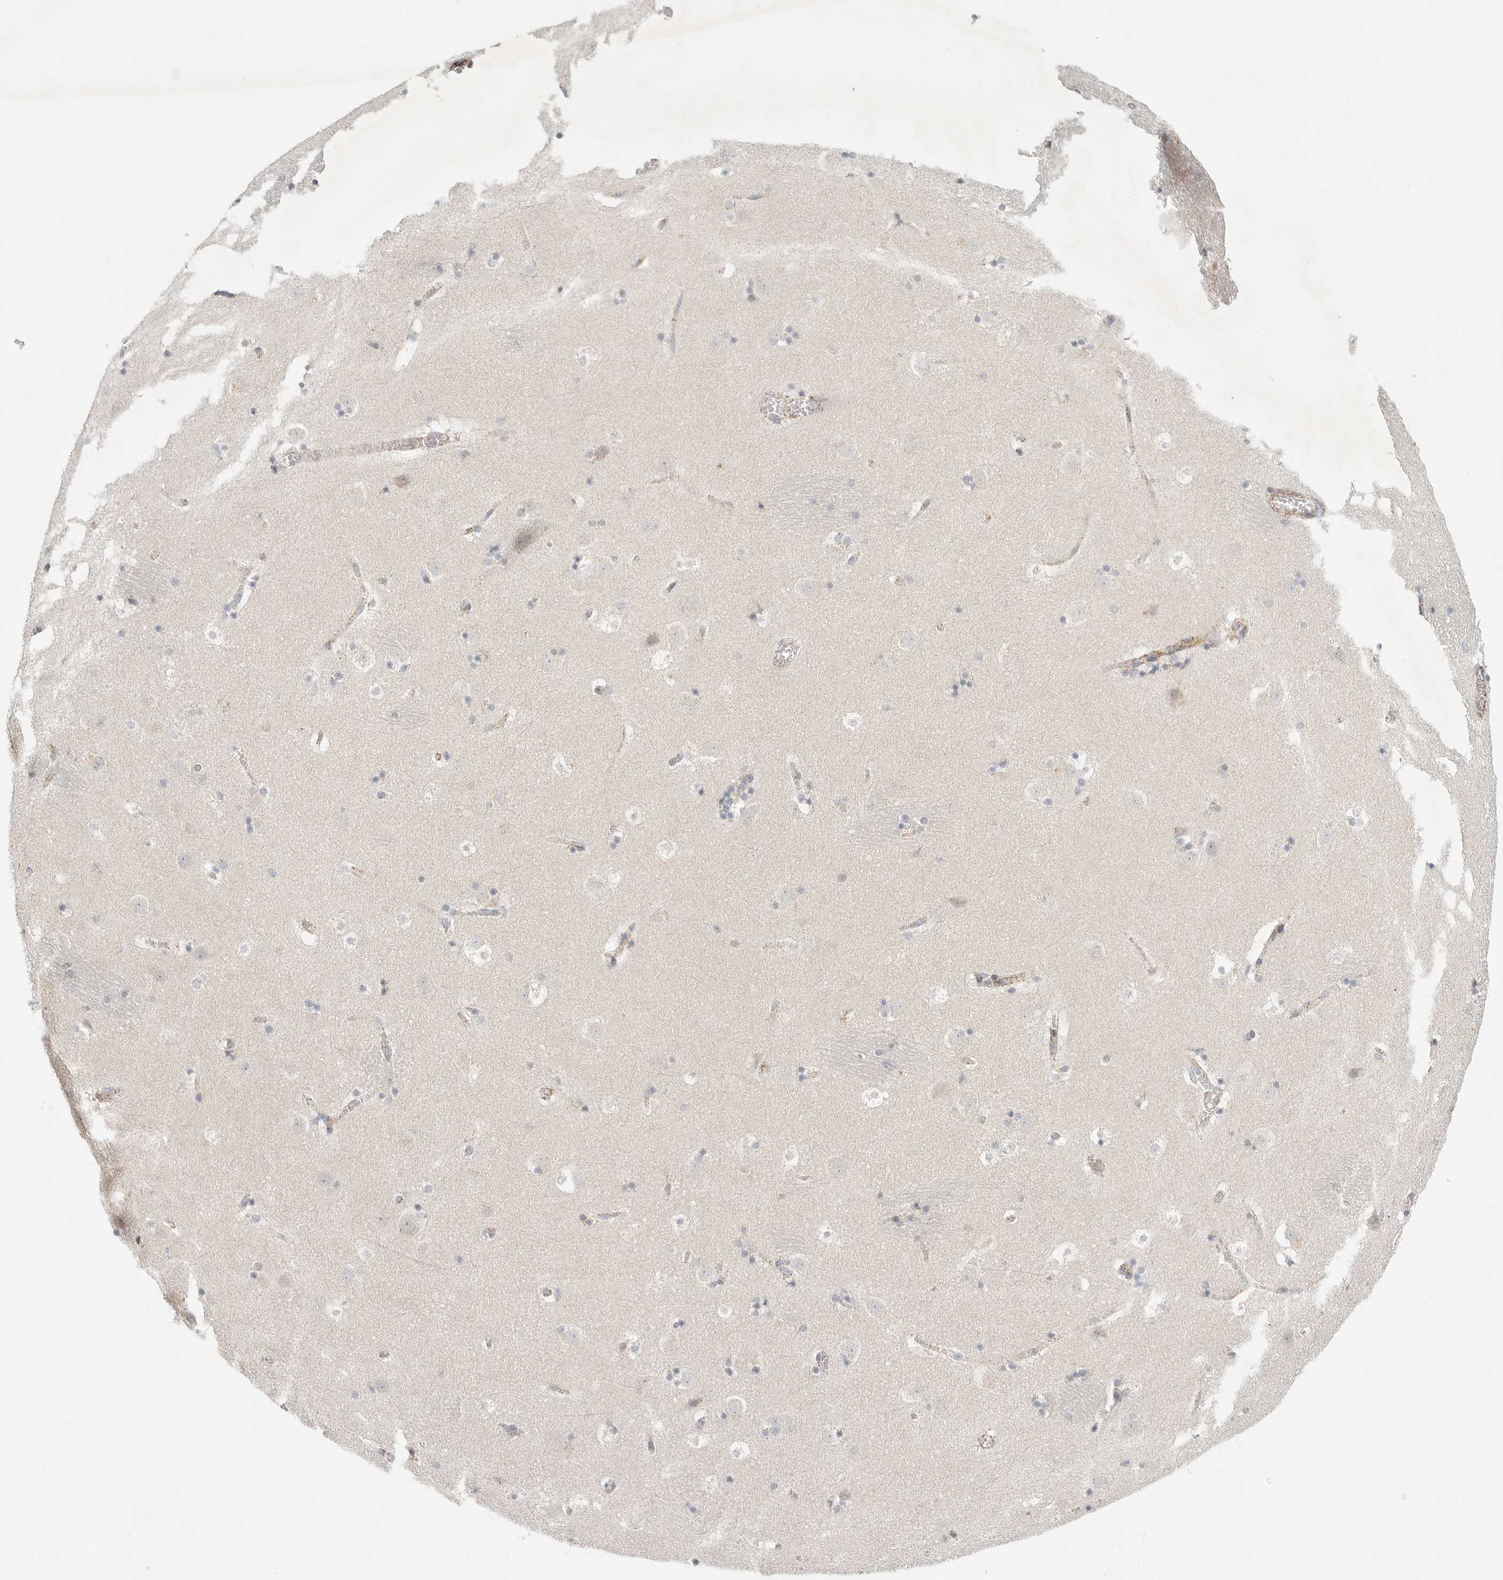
{"staining": {"intensity": "weak", "quantity": "25%-75%", "location": "cytoplasmic/membranous"}, "tissue": "caudate", "cell_type": "Glial cells", "image_type": "normal", "snomed": [{"axis": "morphology", "description": "Normal tissue, NOS"}, {"axis": "topography", "description": "Lateral ventricle wall"}], "caption": "The photomicrograph demonstrates immunohistochemical staining of normal caudate. There is weak cytoplasmic/membranous staining is present in about 25%-75% of glial cells. The staining is performed using DAB (3,3'-diaminobenzidine) brown chromogen to label protein expression. The nuclei are counter-stained blue using hematoxylin.", "gene": "SLC25A26", "patient": {"sex": "male", "age": 45}}